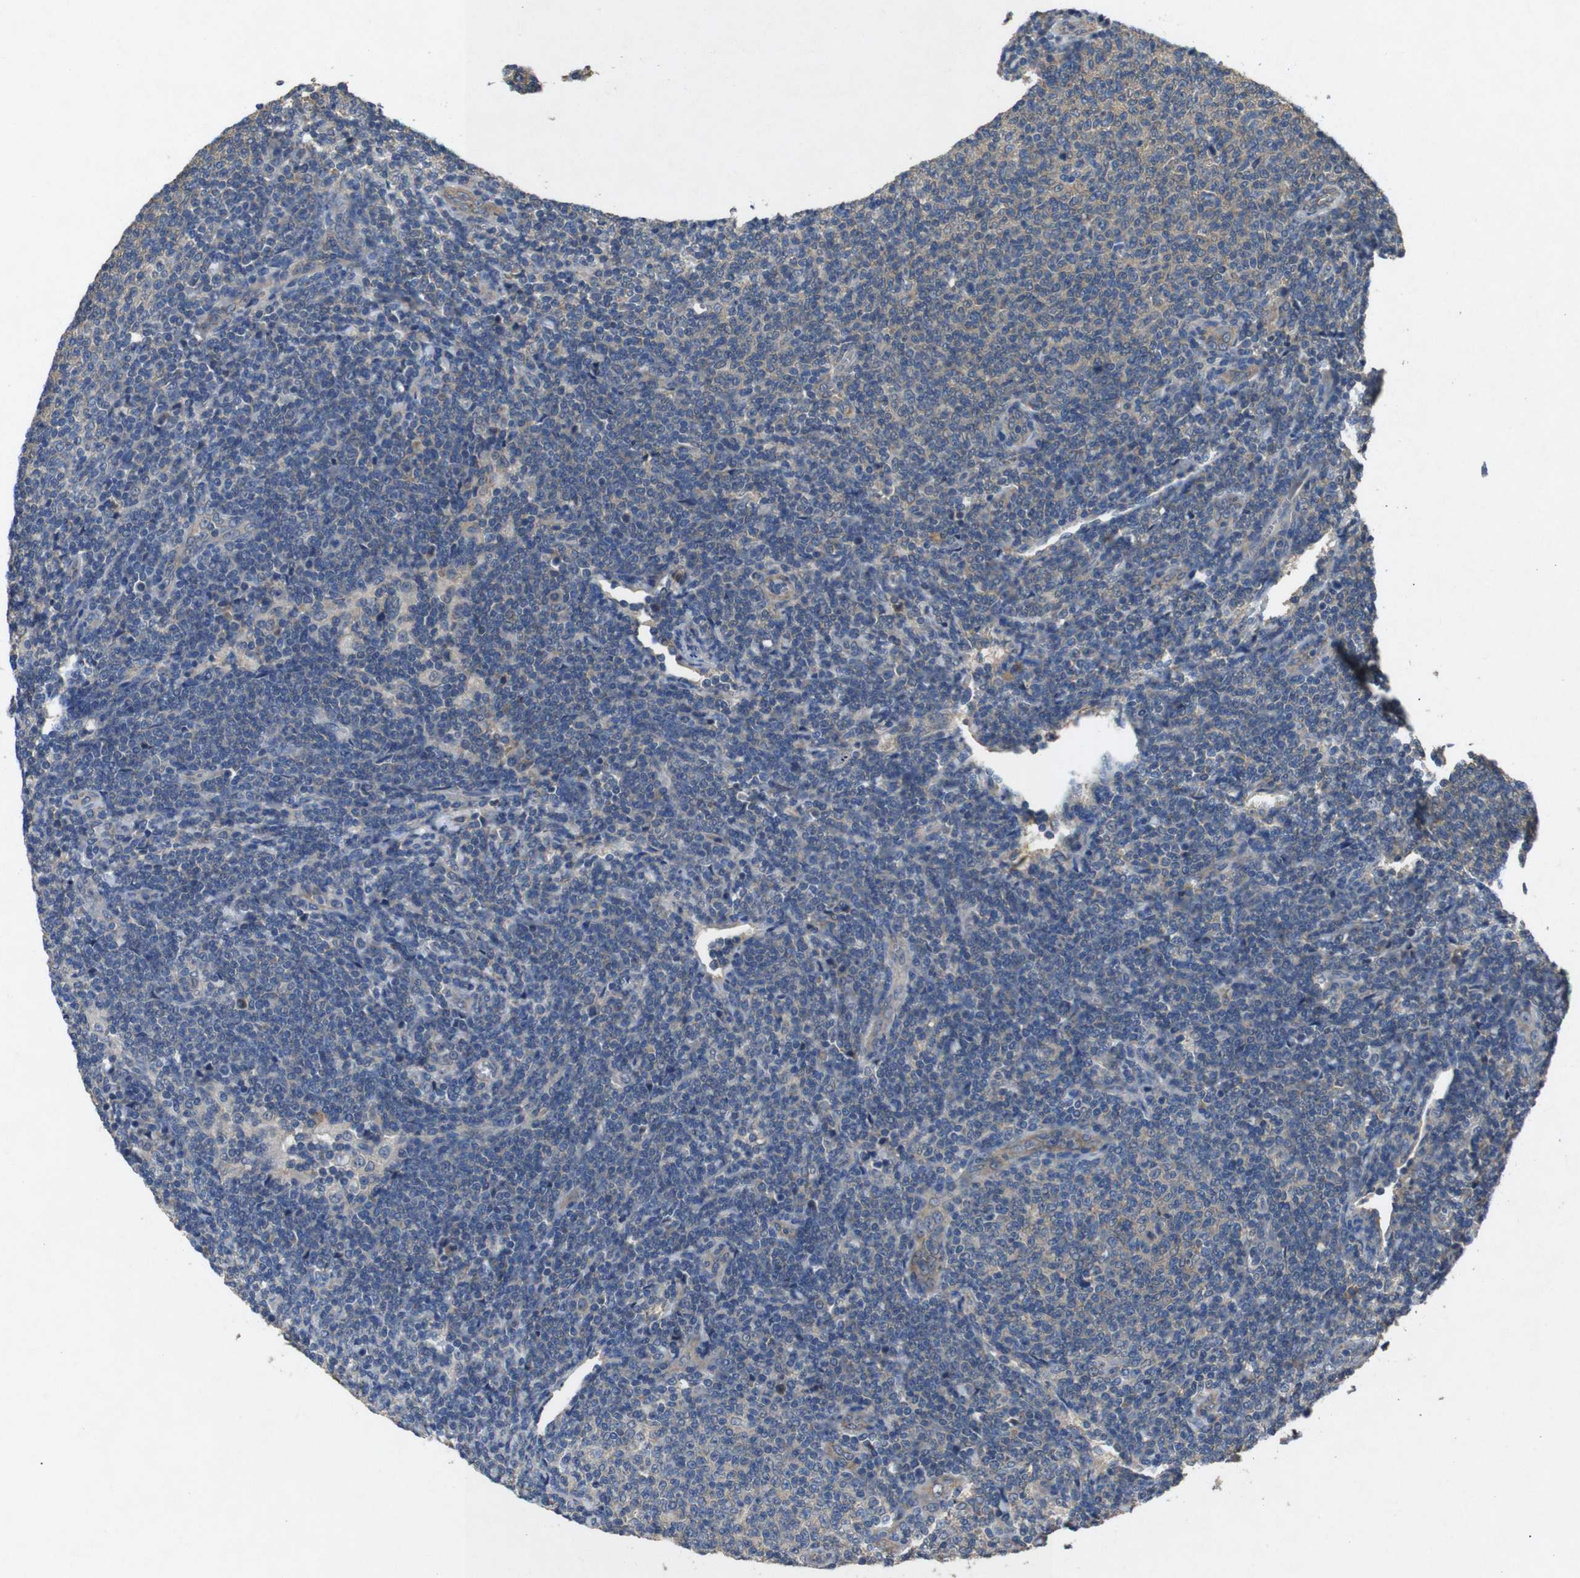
{"staining": {"intensity": "weak", "quantity": "25%-75%", "location": "cytoplasmic/membranous"}, "tissue": "lymphoma", "cell_type": "Tumor cells", "image_type": "cancer", "snomed": [{"axis": "morphology", "description": "Malignant lymphoma, non-Hodgkin's type, Low grade"}, {"axis": "topography", "description": "Lymph node"}], "caption": "Lymphoma tissue displays weak cytoplasmic/membranous staining in approximately 25%-75% of tumor cells, visualized by immunohistochemistry. (DAB IHC, brown staining for protein, blue staining for nuclei).", "gene": "BNIP3", "patient": {"sex": "male", "age": 66}}